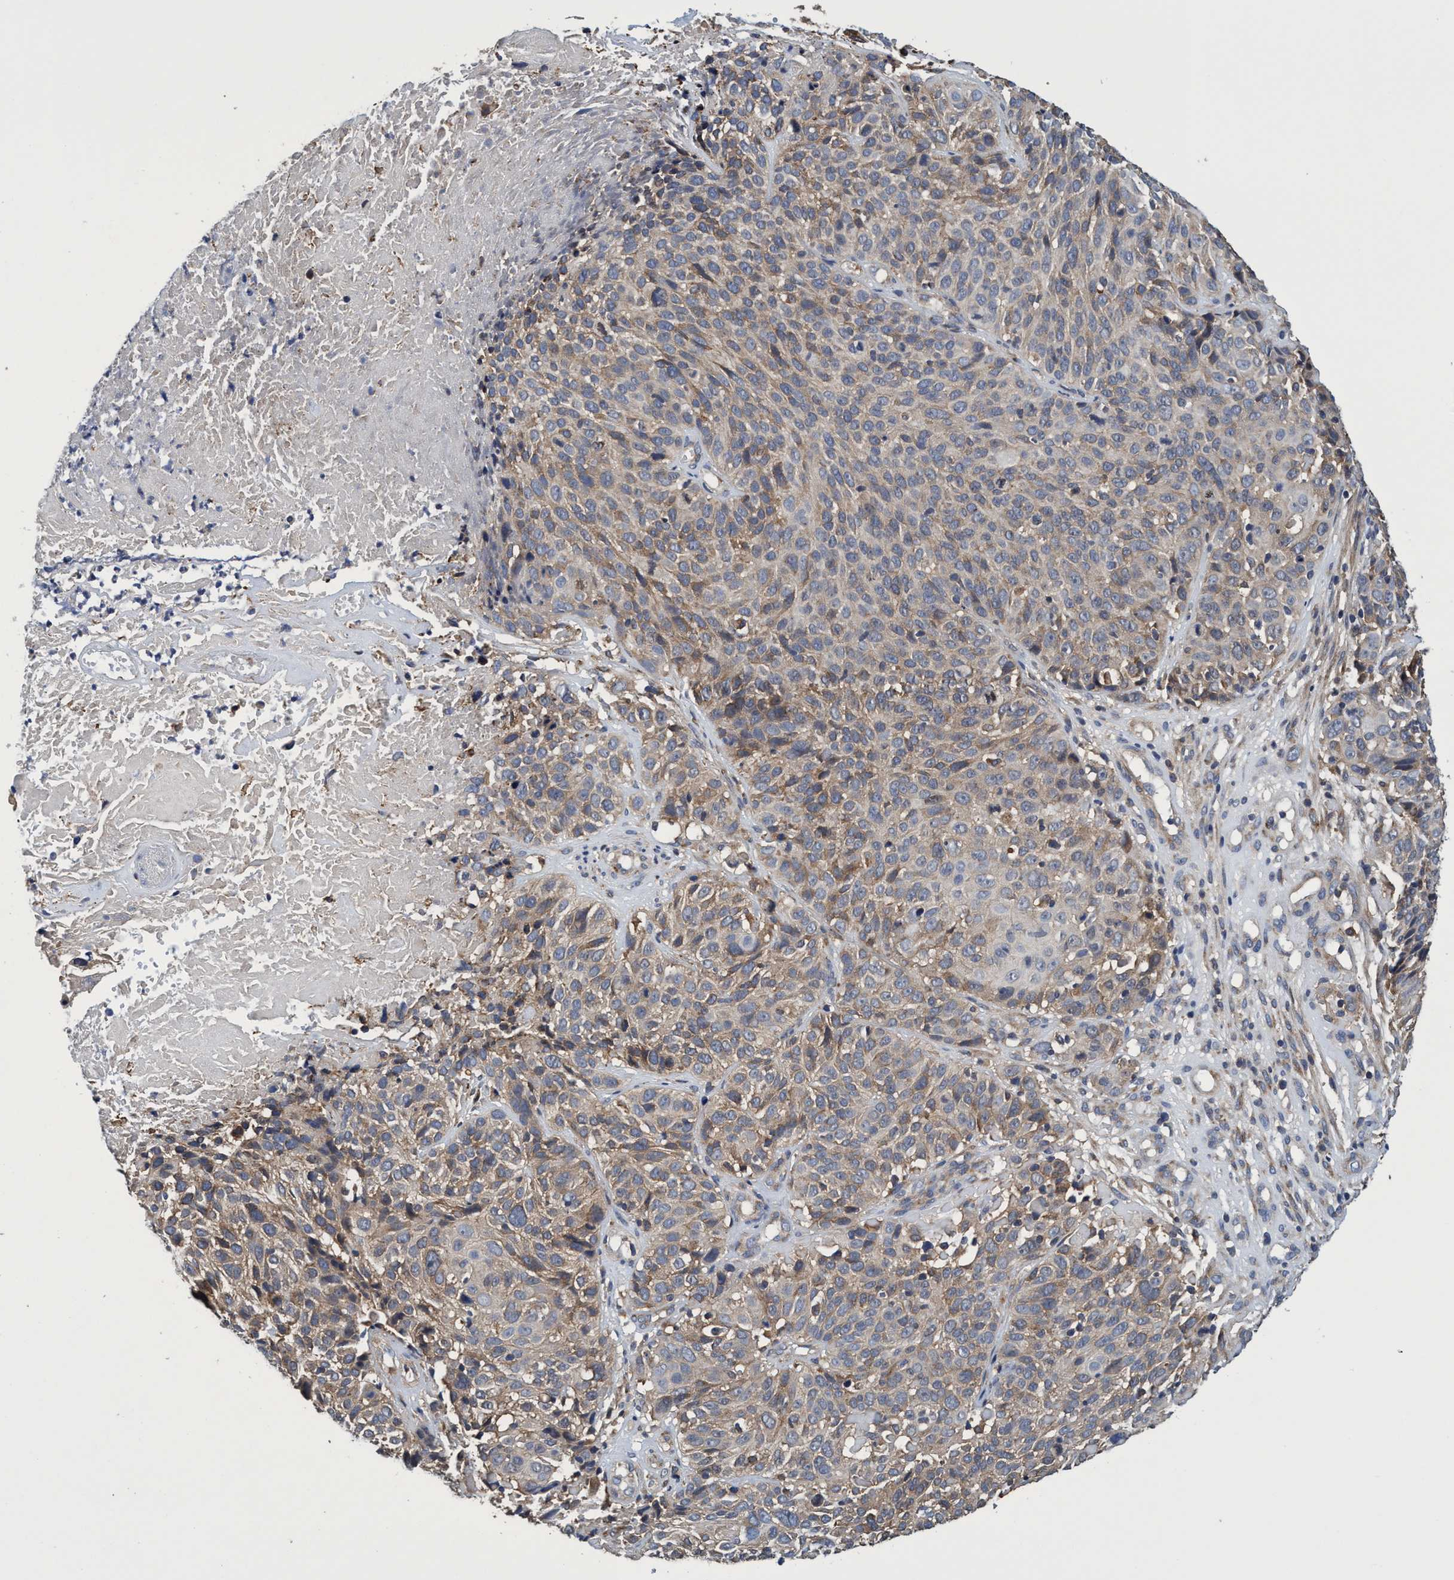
{"staining": {"intensity": "weak", "quantity": ">75%", "location": "cytoplasmic/membranous"}, "tissue": "cervical cancer", "cell_type": "Tumor cells", "image_type": "cancer", "snomed": [{"axis": "morphology", "description": "Squamous cell carcinoma, NOS"}, {"axis": "topography", "description": "Cervix"}], "caption": "Immunohistochemistry (IHC) staining of cervical cancer, which shows low levels of weak cytoplasmic/membranous staining in about >75% of tumor cells indicating weak cytoplasmic/membranous protein positivity. The staining was performed using DAB (brown) for protein detection and nuclei were counterstained in hematoxylin (blue).", "gene": "CALCOCO2", "patient": {"sex": "female", "age": 74}}